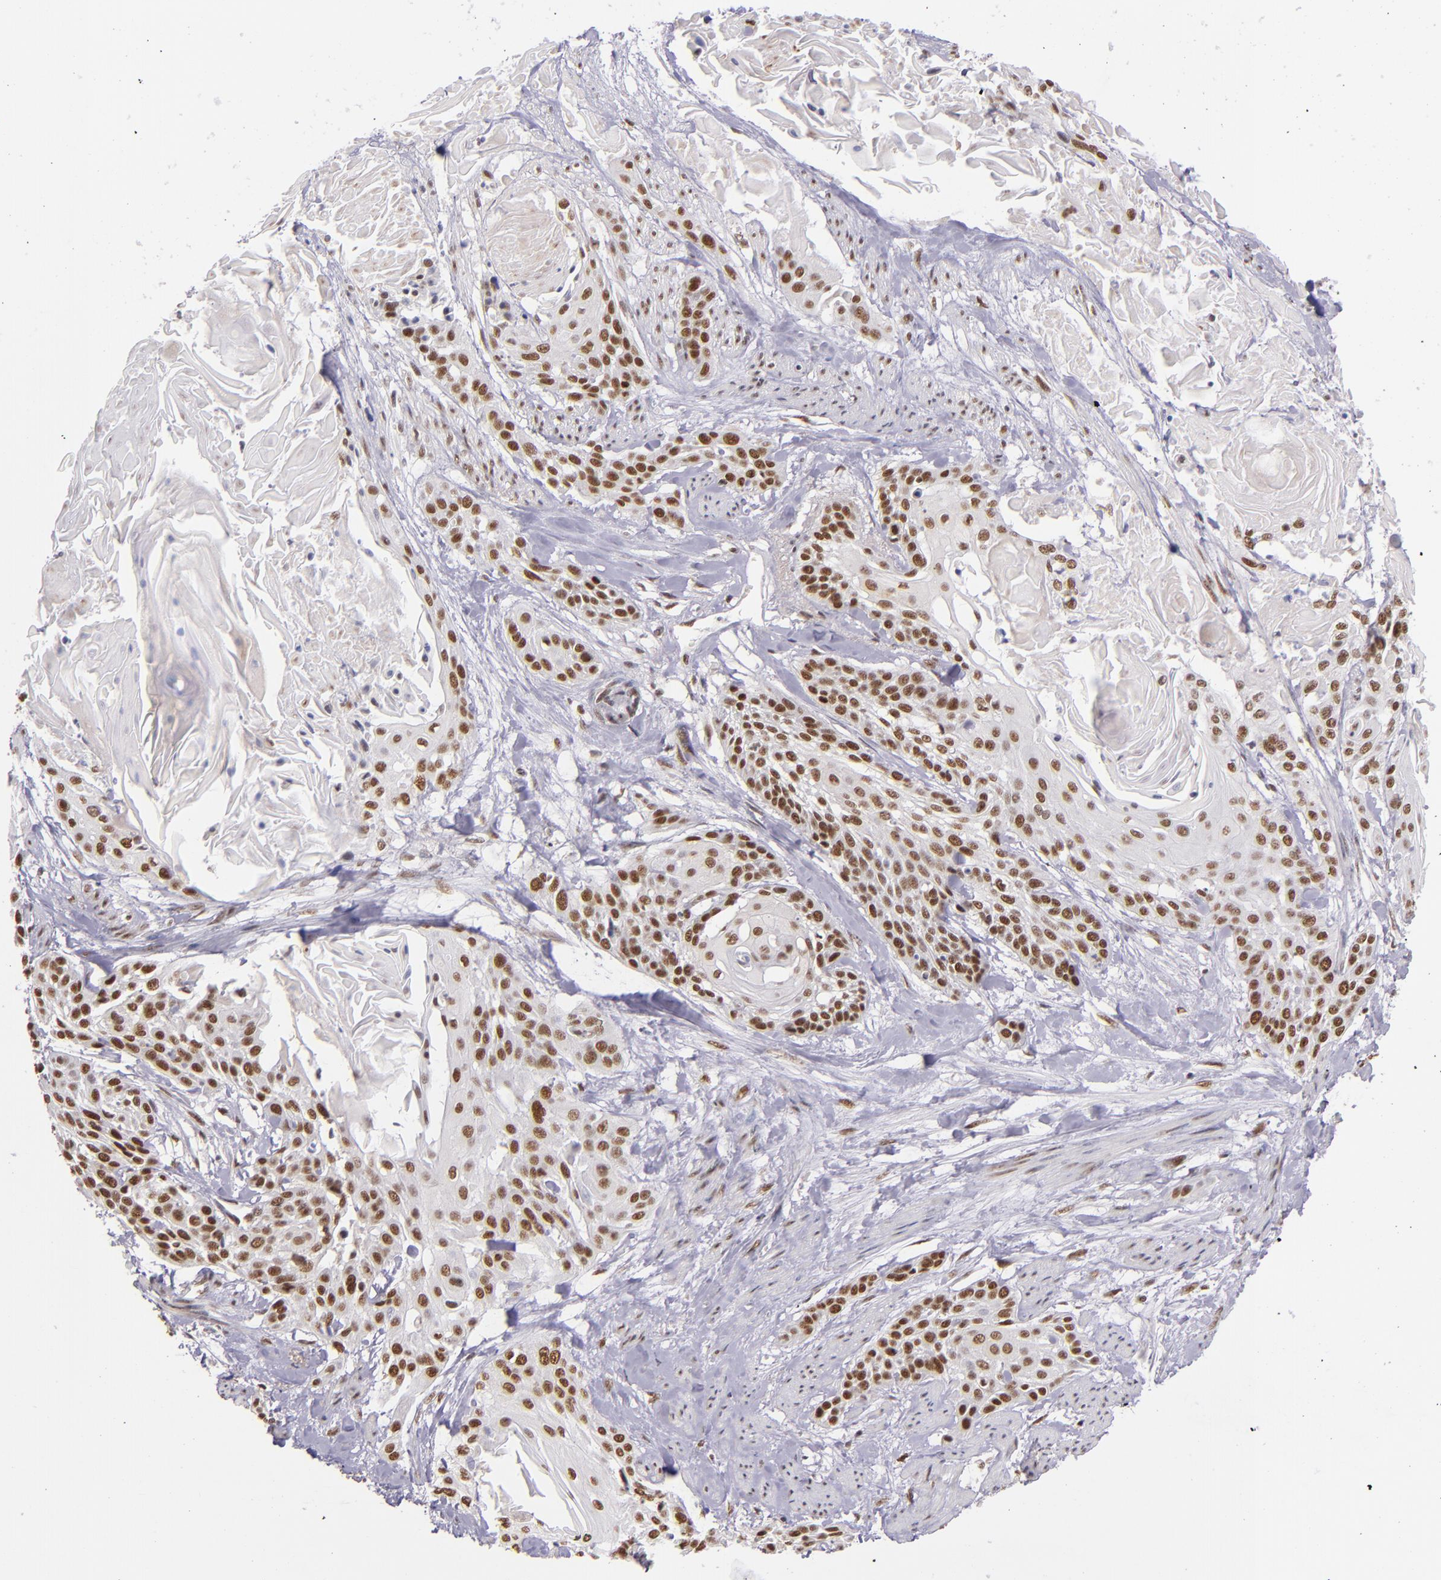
{"staining": {"intensity": "moderate", "quantity": ">75%", "location": "nuclear"}, "tissue": "cervical cancer", "cell_type": "Tumor cells", "image_type": "cancer", "snomed": [{"axis": "morphology", "description": "Squamous cell carcinoma, NOS"}, {"axis": "topography", "description": "Cervix"}], "caption": "Tumor cells show medium levels of moderate nuclear positivity in approximately >75% of cells in cervical squamous cell carcinoma. The protein of interest is stained brown, and the nuclei are stained in blue (DAB IHC with brightfield microscopy, high magnification).", "gene": "ZNF148", "patient": {"sex": "female", "age": 57}}